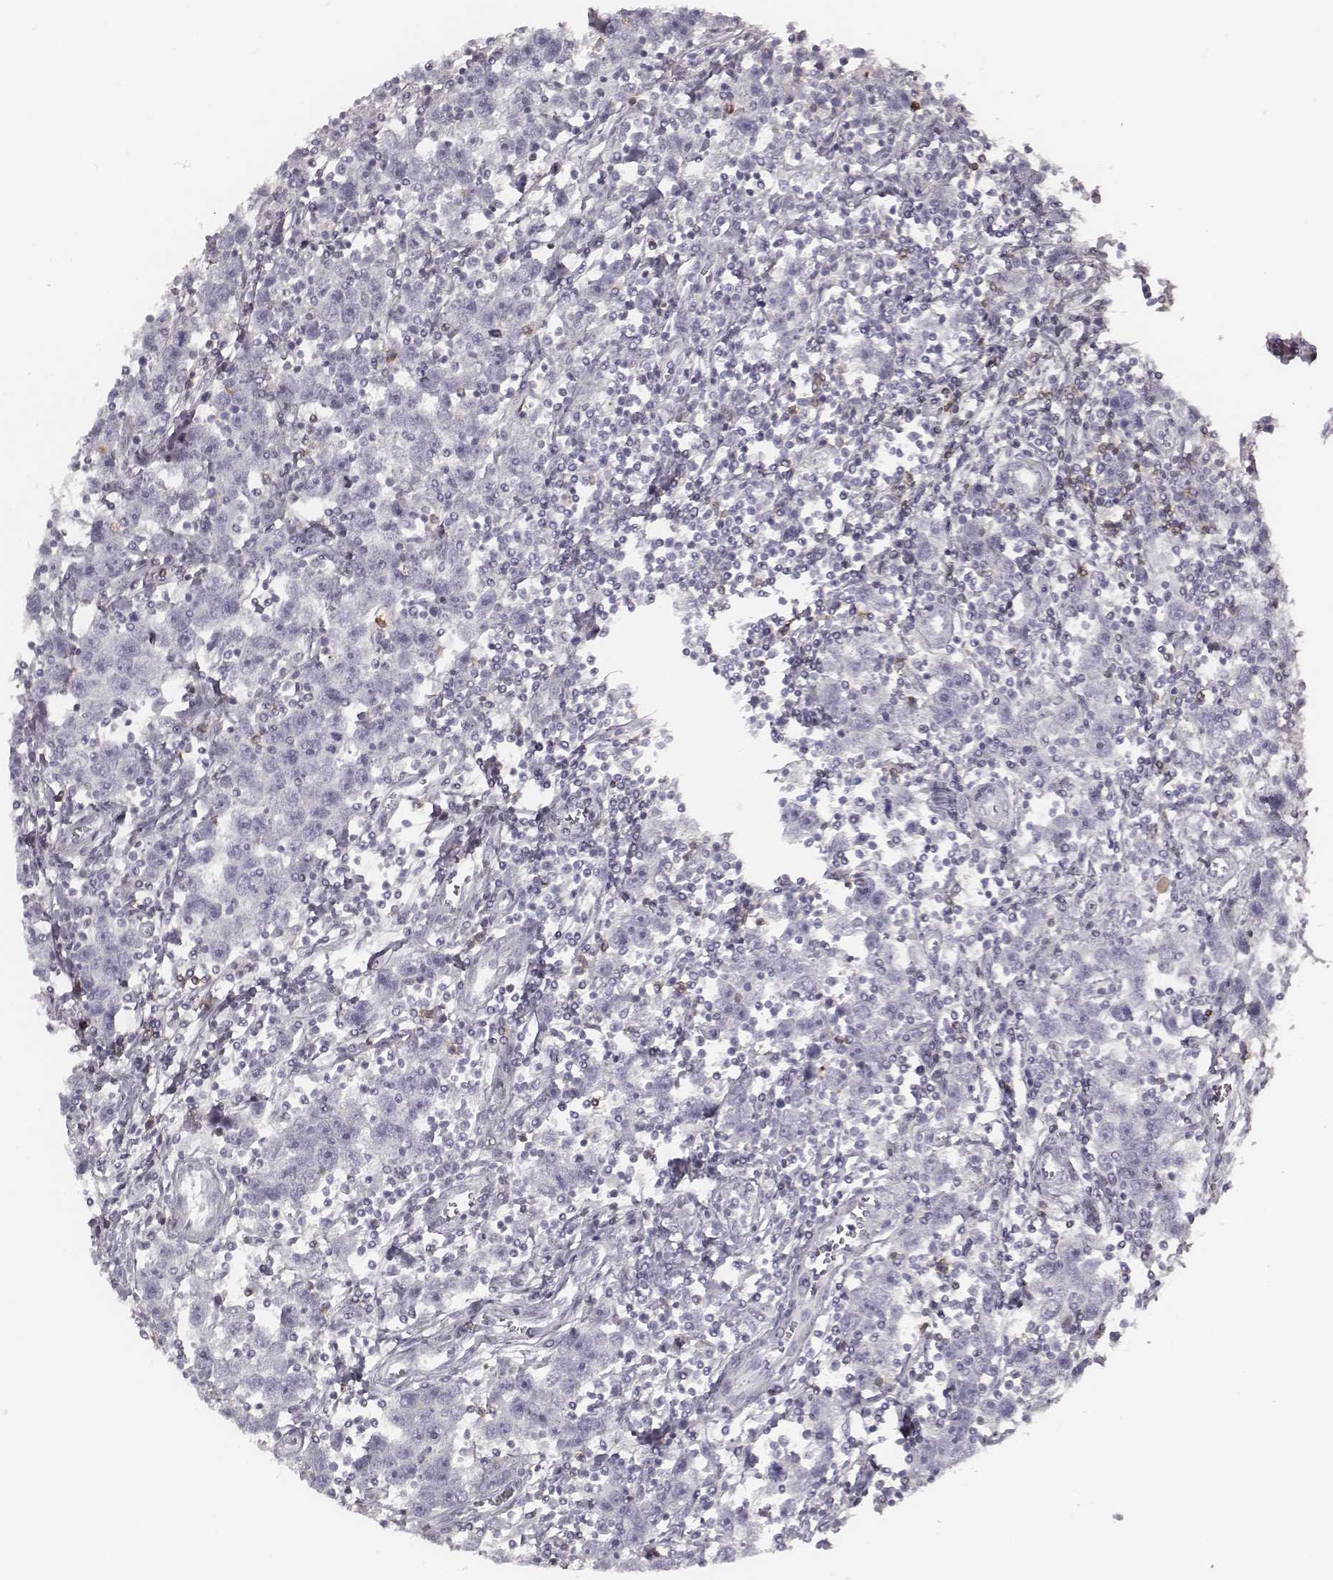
{"staining": {"intensity": "negative", "quantity": "none", "location": "none"}, "tissue": "testis cancer", "cell_type": "Tumor cells", "image_type": "cancer", "snomed": [{"axis": "morphology", "description": "Seminoma, NOS"}, {"axis": "topography", "description": "Testis"}], "caption": "This is a photomicrograph of immunohistochemistry (IHC) staining of testis cancer, which shows no positivity in tumor cells. The staining was performed using DAB to visualize the protein expression in brown, while the nuclei were stained in blue with hematoxylin (Magnification: 20x).", "gene": "NDC1", "patient": {"sex": "male", "age": 30}}